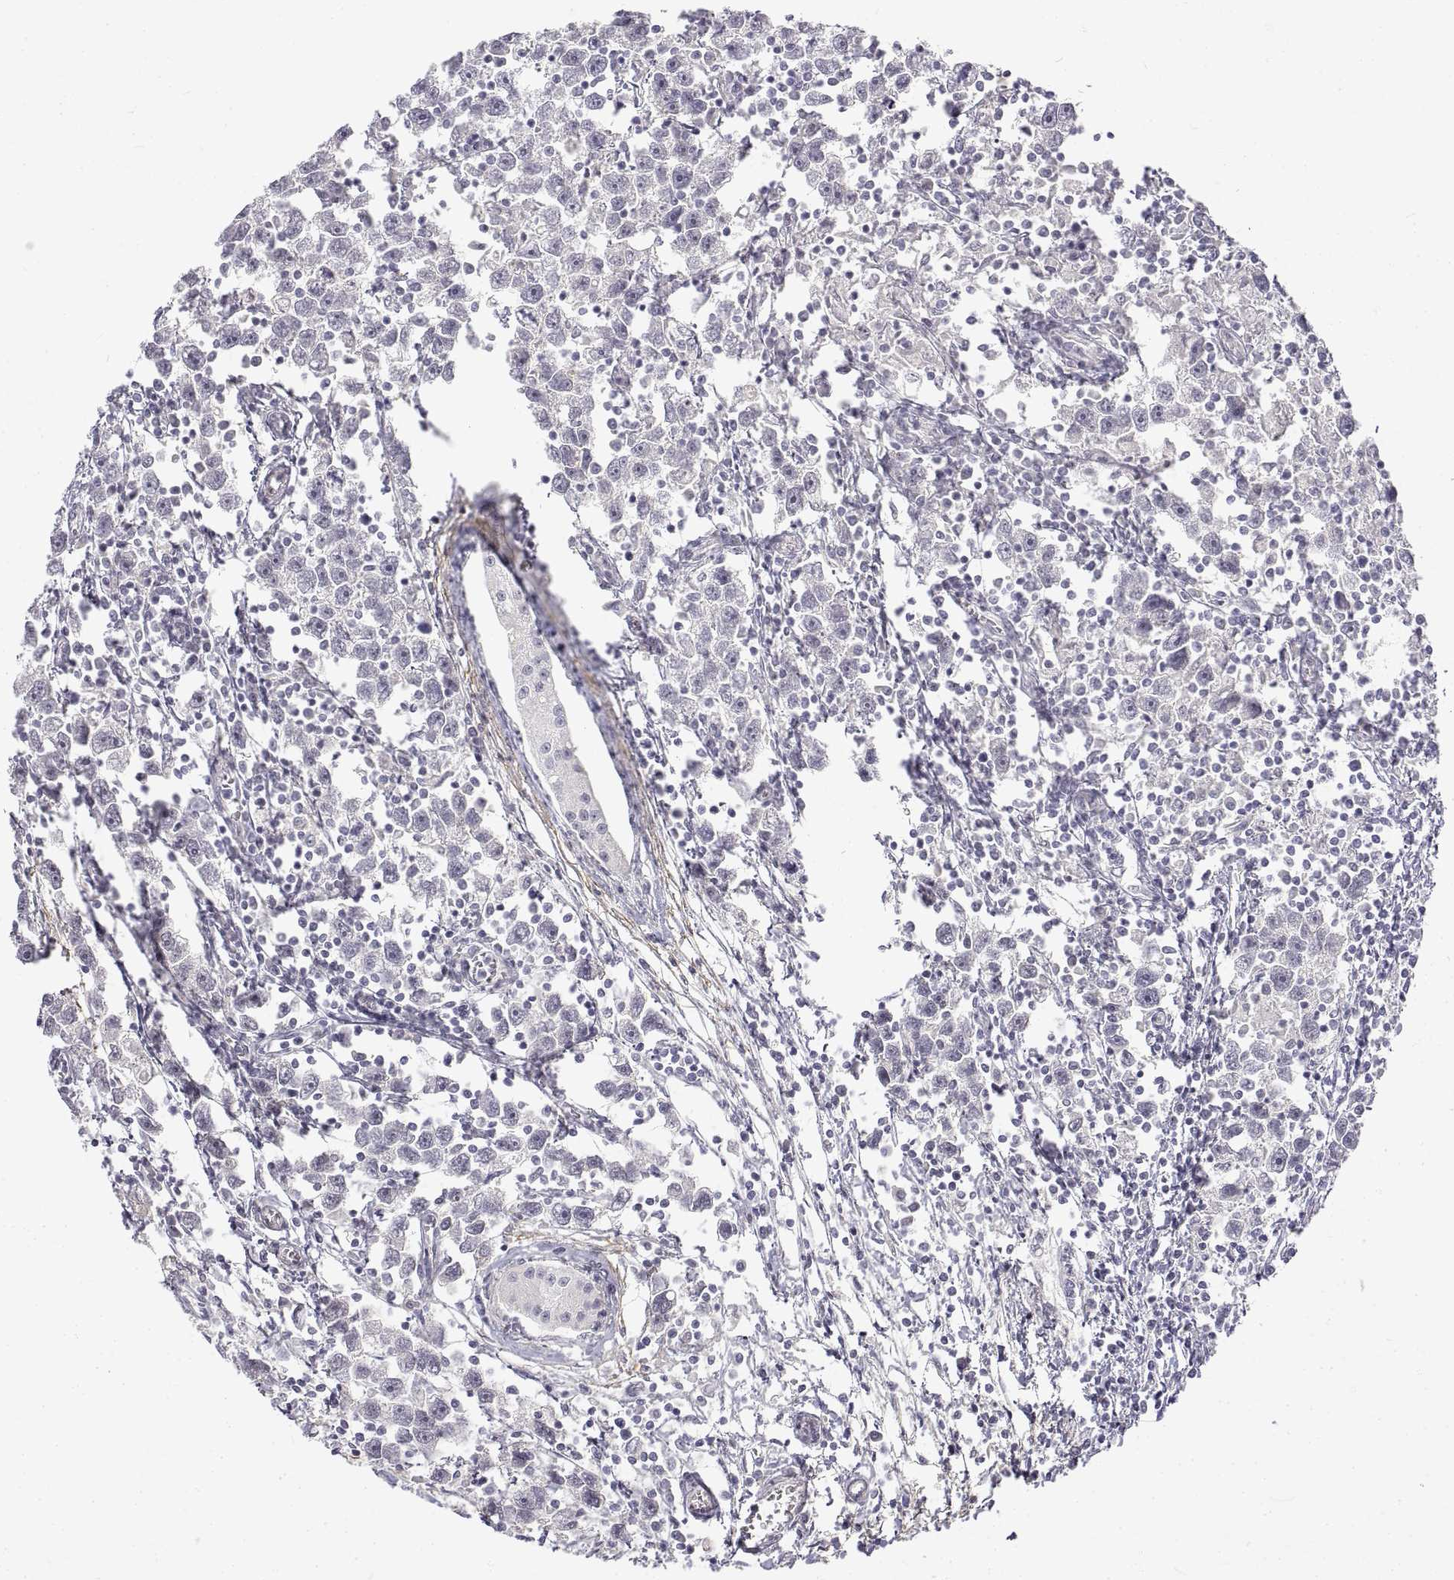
{"staining": {"intensity": "negative", "quantity": "none", "location": "none"}, "tissue": "testis cancer", "cell_type": "Tumor cells", "image_type": "cancer", "snomed": [{"axis": "morphology", "description": "Seminoma, NOS"}, {"axis": "topography", "description": "Testis"}], "caption": "DAB (3,3'-diaminobenzidine) immunohistochemical staining of testis cancer shows no significant expression in tumor cells.", "gene": "ANO2", "patient": {"sex": "male", "age": 30}}